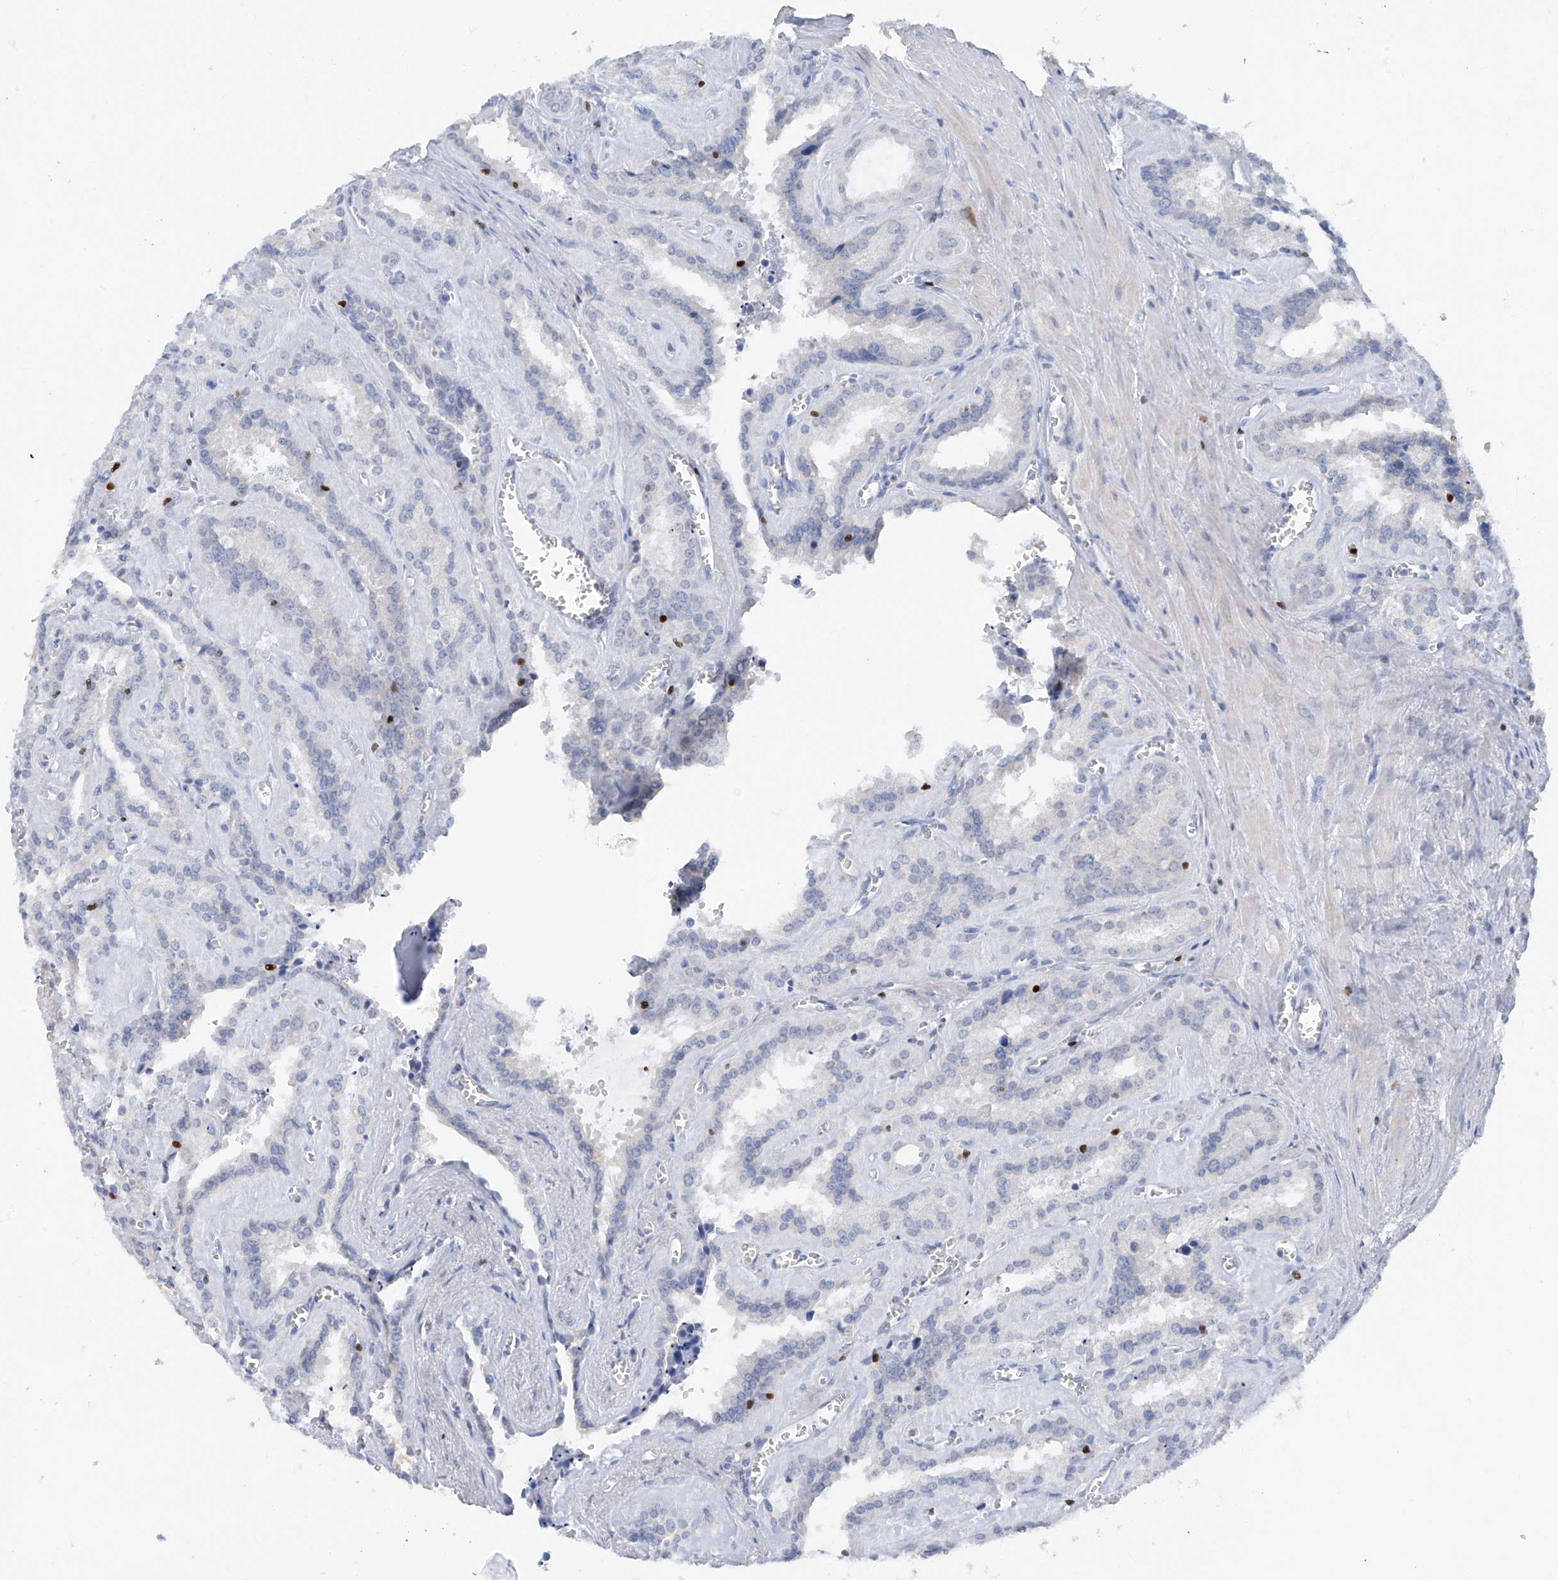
{"staining": {"intensity": "negative", "quantity": "none", "location": "none"}, "tissue": "seminal vesicle", "cell_type": "Glandular cells", "image_type": "normal", "snomed": [{"axis": "morphology", "description": "Normal tissue, NOS"}, {"axis": "topography", "description": "Prostate"}, {"axis": "topography", "description": "Seminal veicle"}], "caption": "Immunohistochemistry (IHC) of unremarkable seminal vesicle shows no staining in glandular cells.", "gene": "TBX21", "patient": {"sex": "male", "age": 59}}